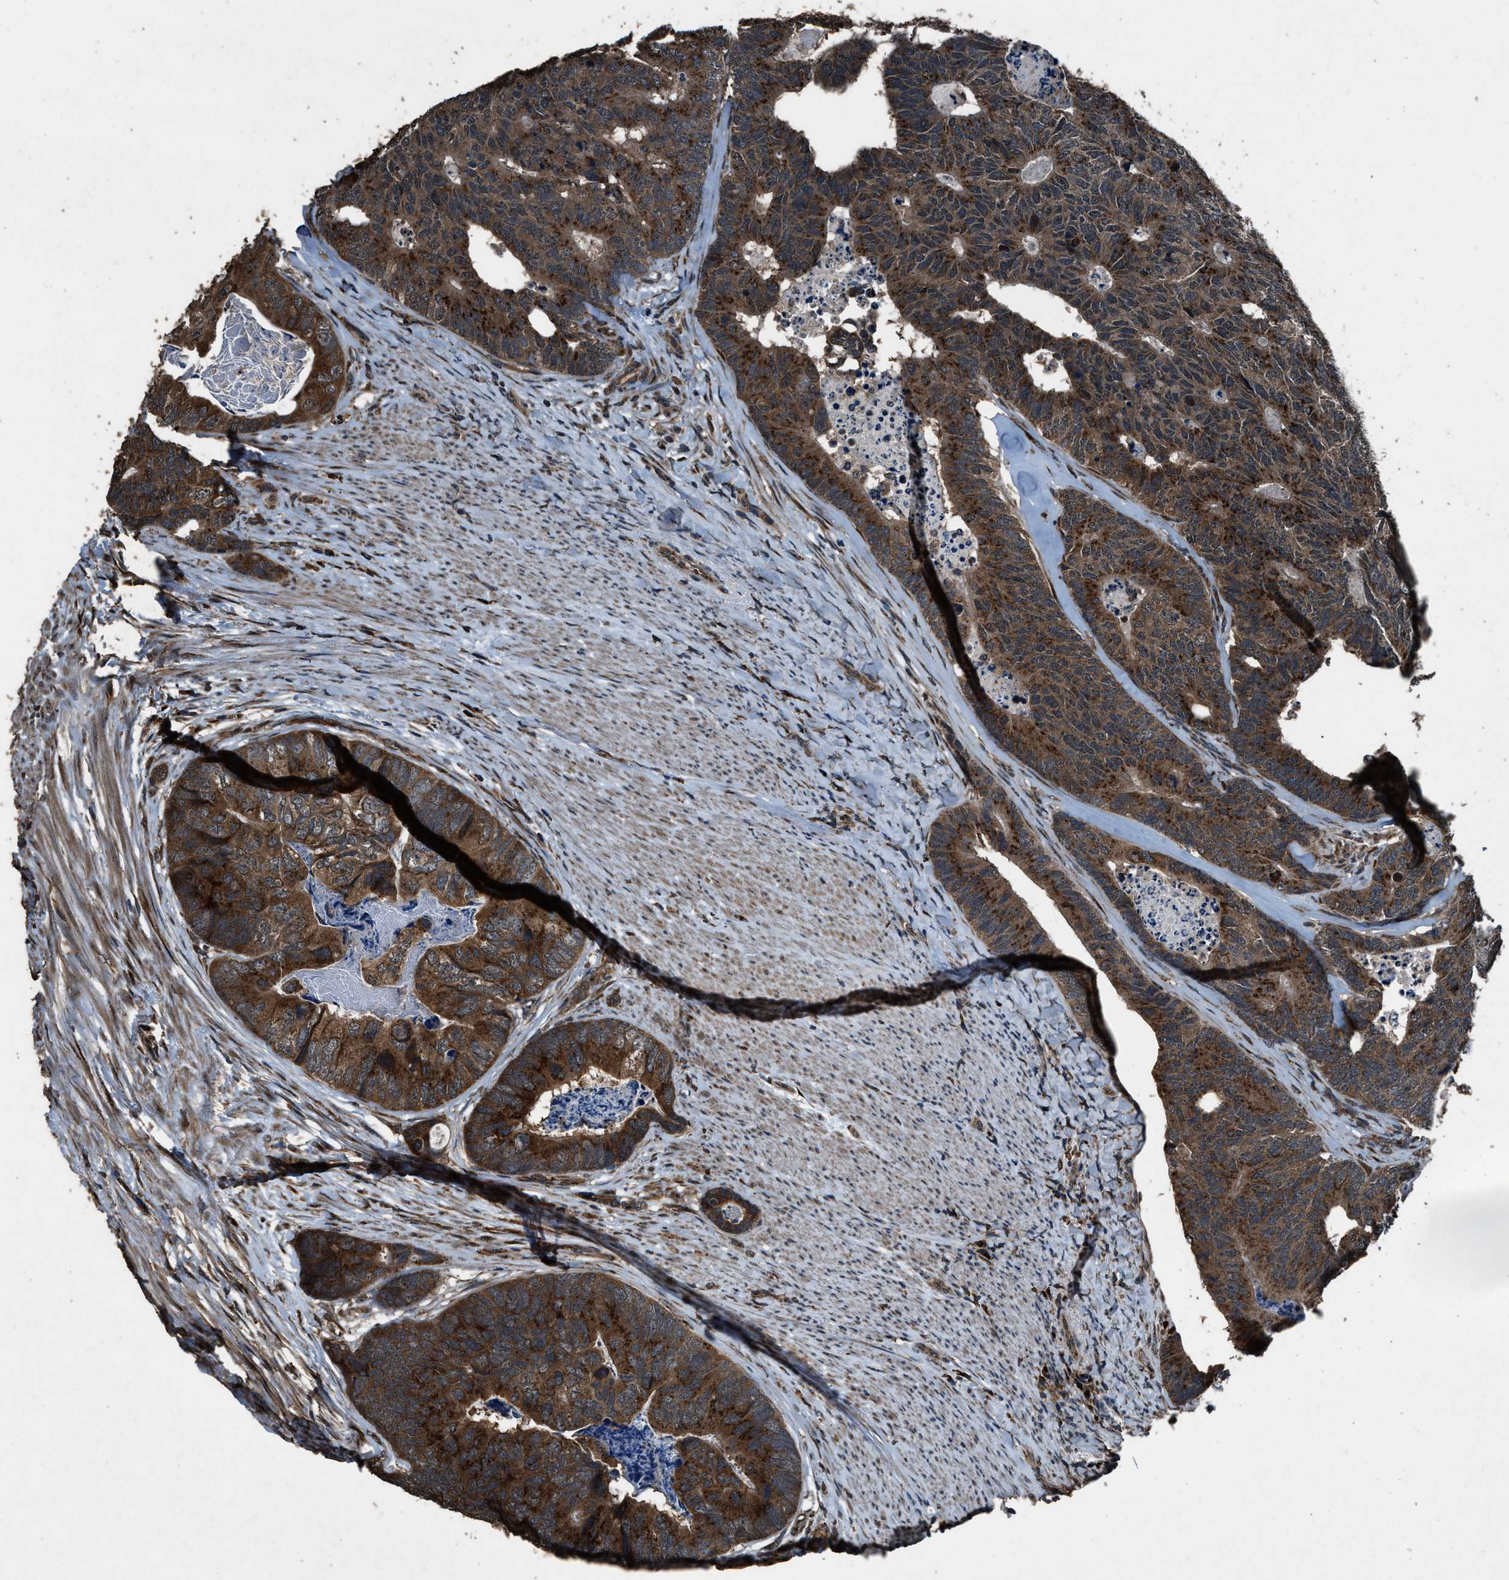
{"staining": {"intensity": "moderate", "quantity": ">75%", "location": "cytoplasmic/membranous"}, "tissue": "colorectal cancer", "cell_type": "Tumor cells", "image_type": "cancer", "snomed": [{"axis": "morphology", "description": "Adenocarcinoma, NOS"}, {"axis": "topography", "description": "Colon"}], "caption": "Colorectal cancer (adenocarcinoma) tissue shows moderate cytoplasmic/membranous positivity in approximately >75% of tumor cells", "gene": "SLC38A10", "patient": {"sex": "female", "age": 67}}